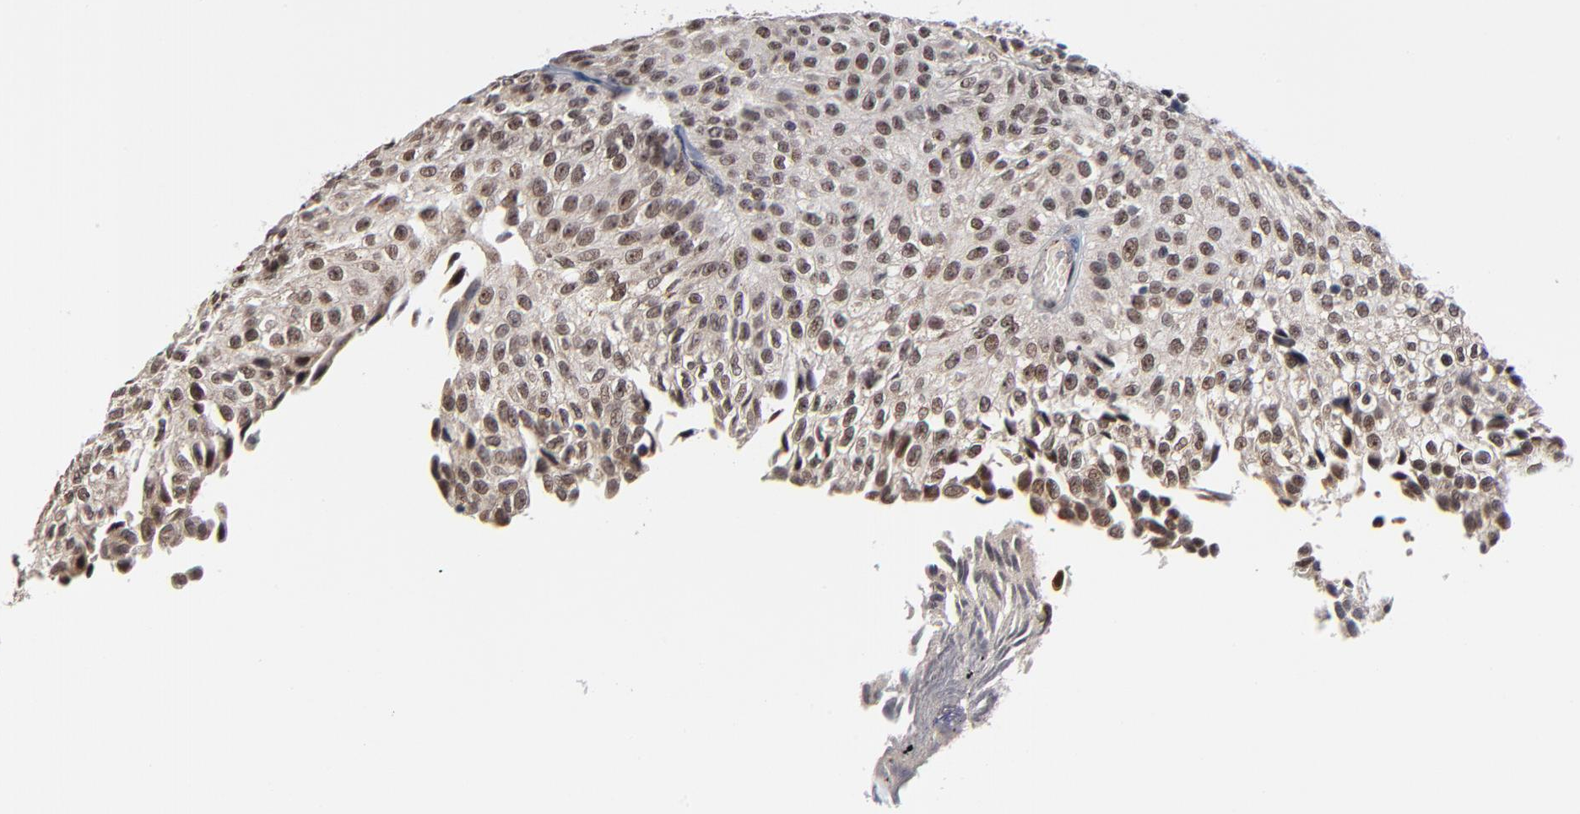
{"staining": {"intensity": "weak", "quantity": ">75%", "location": "nuclear"}, "tissue": "urothelial cancer", "cell_type": "Tumor cells", "image_type": "cancer", "snomed": [{"axis": "morphology", "description": "Urothelial carcinoma, Low grade"}, {"axis": "topography", "description": "Urinary bladder"}], "caption": "DAB immunohistochemical staining of urothelial cancer demonstrates weak nuclear protein expression in about >75% of tumor cells.", "gene": "ZNF419", "patient": {"sex": "male", "age": 76}}